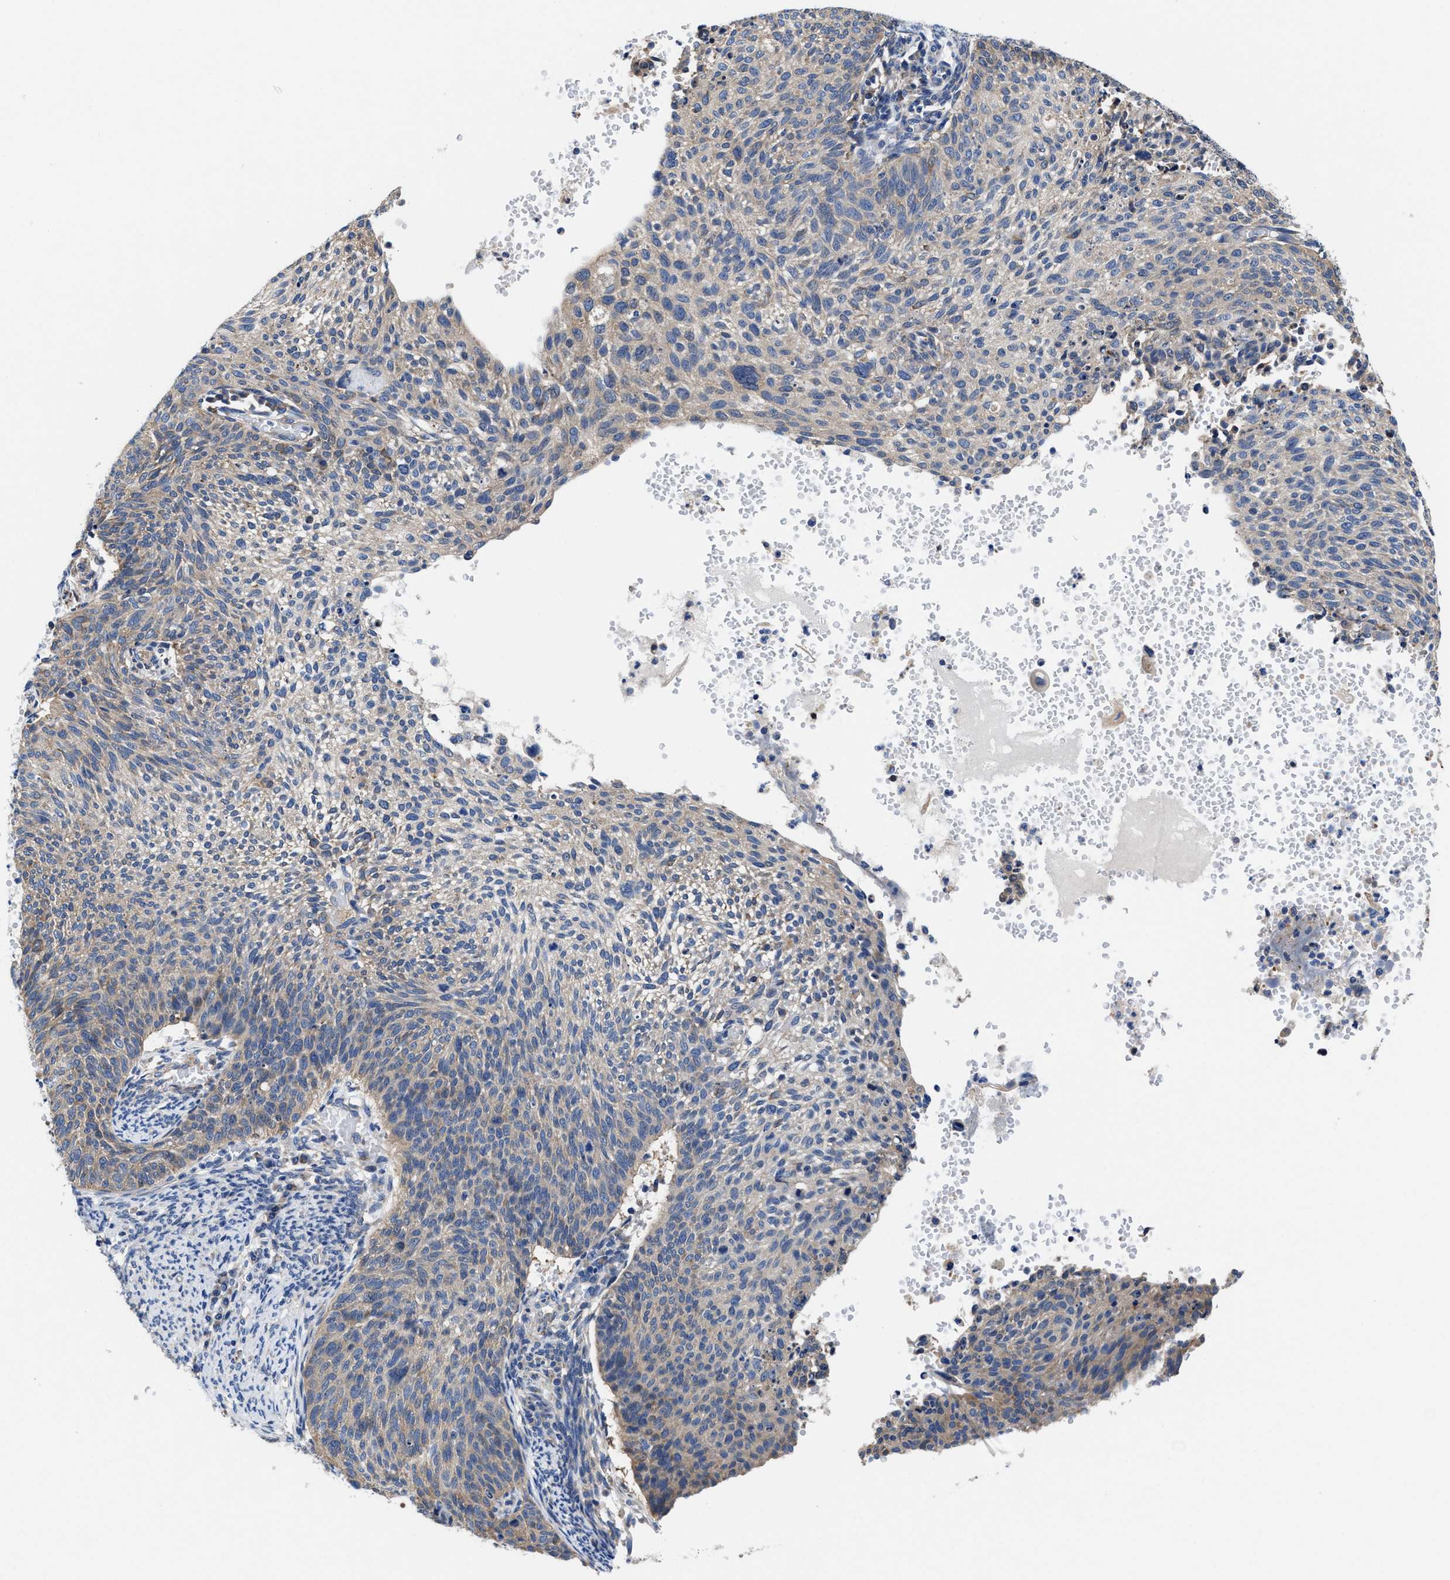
{"staining": {"intensity": "weak", "quantity": "<25%", "location": "cytoplasmic/membranous"}, "tissue": "cervical cancer", "cell_type": "Tumor cells", "image_type": "cancer", "snomed": [{"axis": "morphology", "description": "Squamous cell carcinoma, NOS"}, {"axis": "topography", "description": "Cervix"}], "caption": "This is an immunohistochemistry image of cervical squamous cell carcinoma. There is no staining in tumor cells.", "gene": "TMEM30A", "patient": {"sex": "female", "age": 70}}